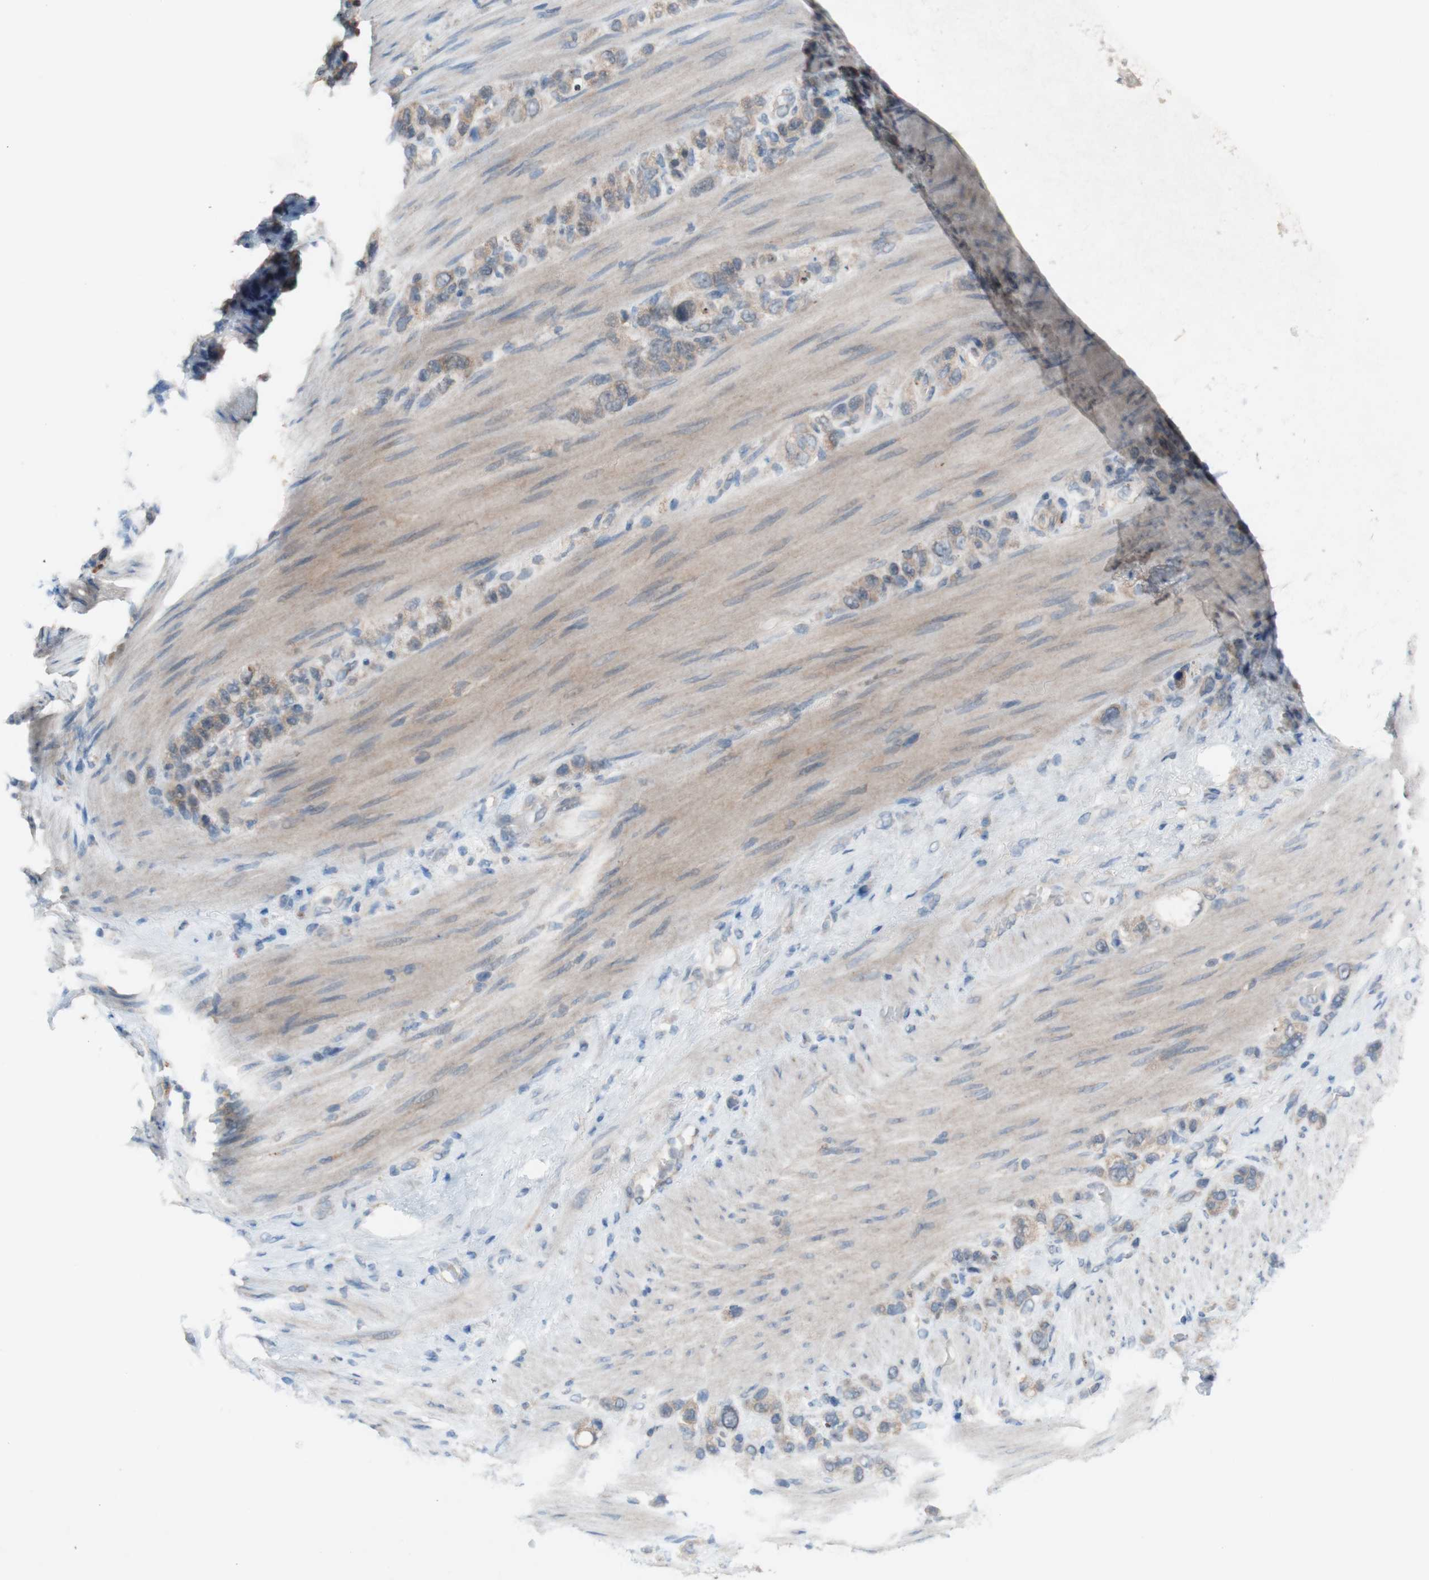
{"staining": {"intensity": "weak", "quantity": ">75%", "location": "cytoplasmic/membranous"}, "tissue": "stomach cancer", "cell_type": "Tumor cells", "image_type": "cancer", "snomed": [{"axis": "morphology", "description": "Adenocarcinoma, NOS"}, {"axis": "morphology", "description": "Adenocarcinoma, High grade"}, {"axis": "topography", "description": "Stomach, upper"}, {"axis": "topography", "description": "Stomach, lower"}], "caption": "Immunohistochemical staining of human stomach cancer reveals weak cytoplasmic/membranous protein staining in approximately >75% of tumor cells.", "gene": "PEX2", "patient": {"sex": "female", "age": 65}}